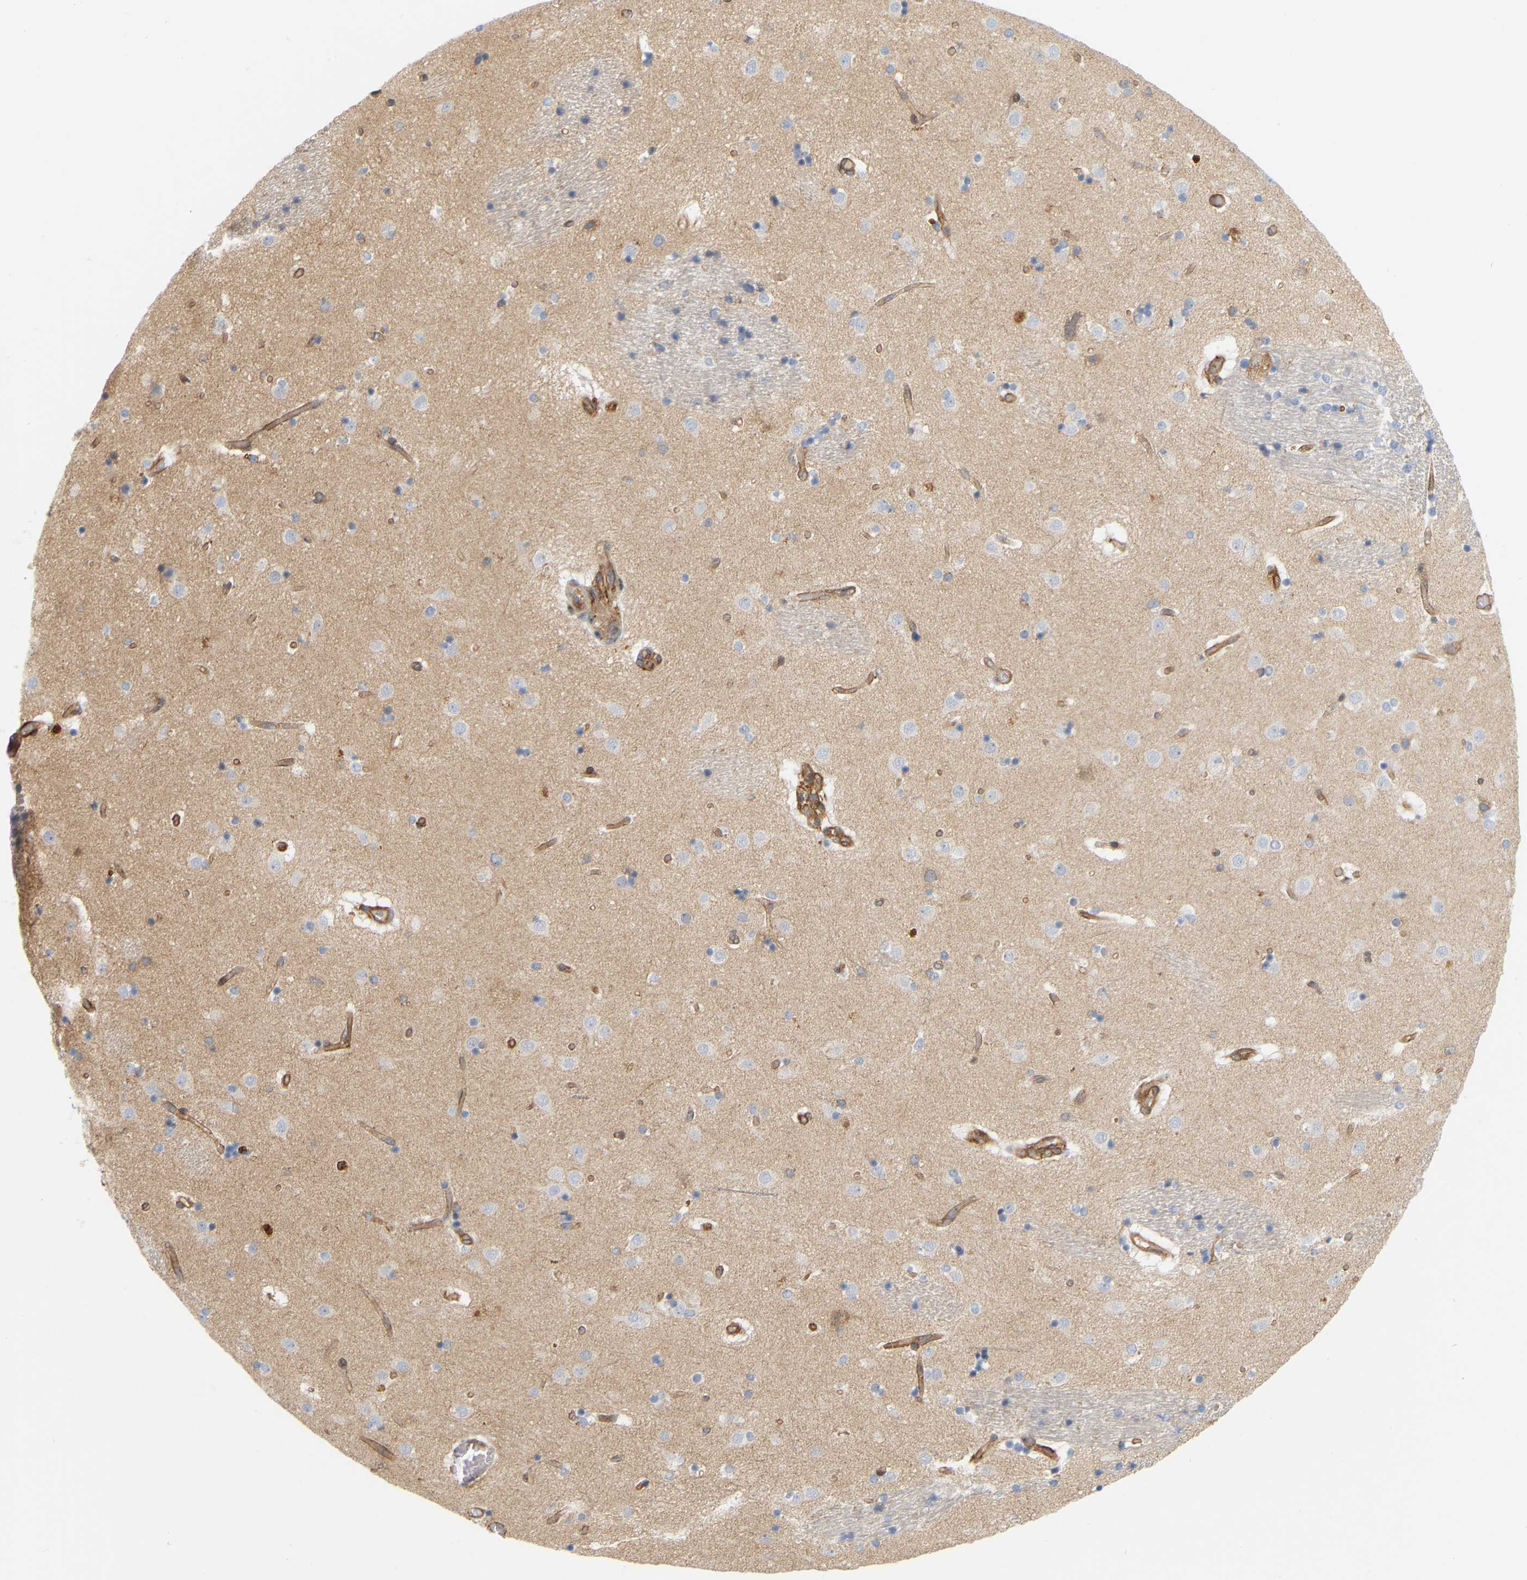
{"staining": {"intensity": "negative", "quantity": "none", "location": "none"}, "tissue": "caudate", "cell_type": "Glial cells", "image_type": "normal", "snomed": [{"axis": "morphology", "description": "Normal tissue, NOS"}, {"axis": "topography", "description": "Lateral ventricle wall"}], "caption": "Immunohistochemistry (IHC) micrograph of normal caudate: human caudate stained with DAB reveals no significant protein staining in glial cells. Brightfield microscopy of IHC stained with DAB (brown) and hematoxylin (blue), captured at high magnification.", "gene": "RAPH1", "patient": {"sex": "male", "age": 70}}